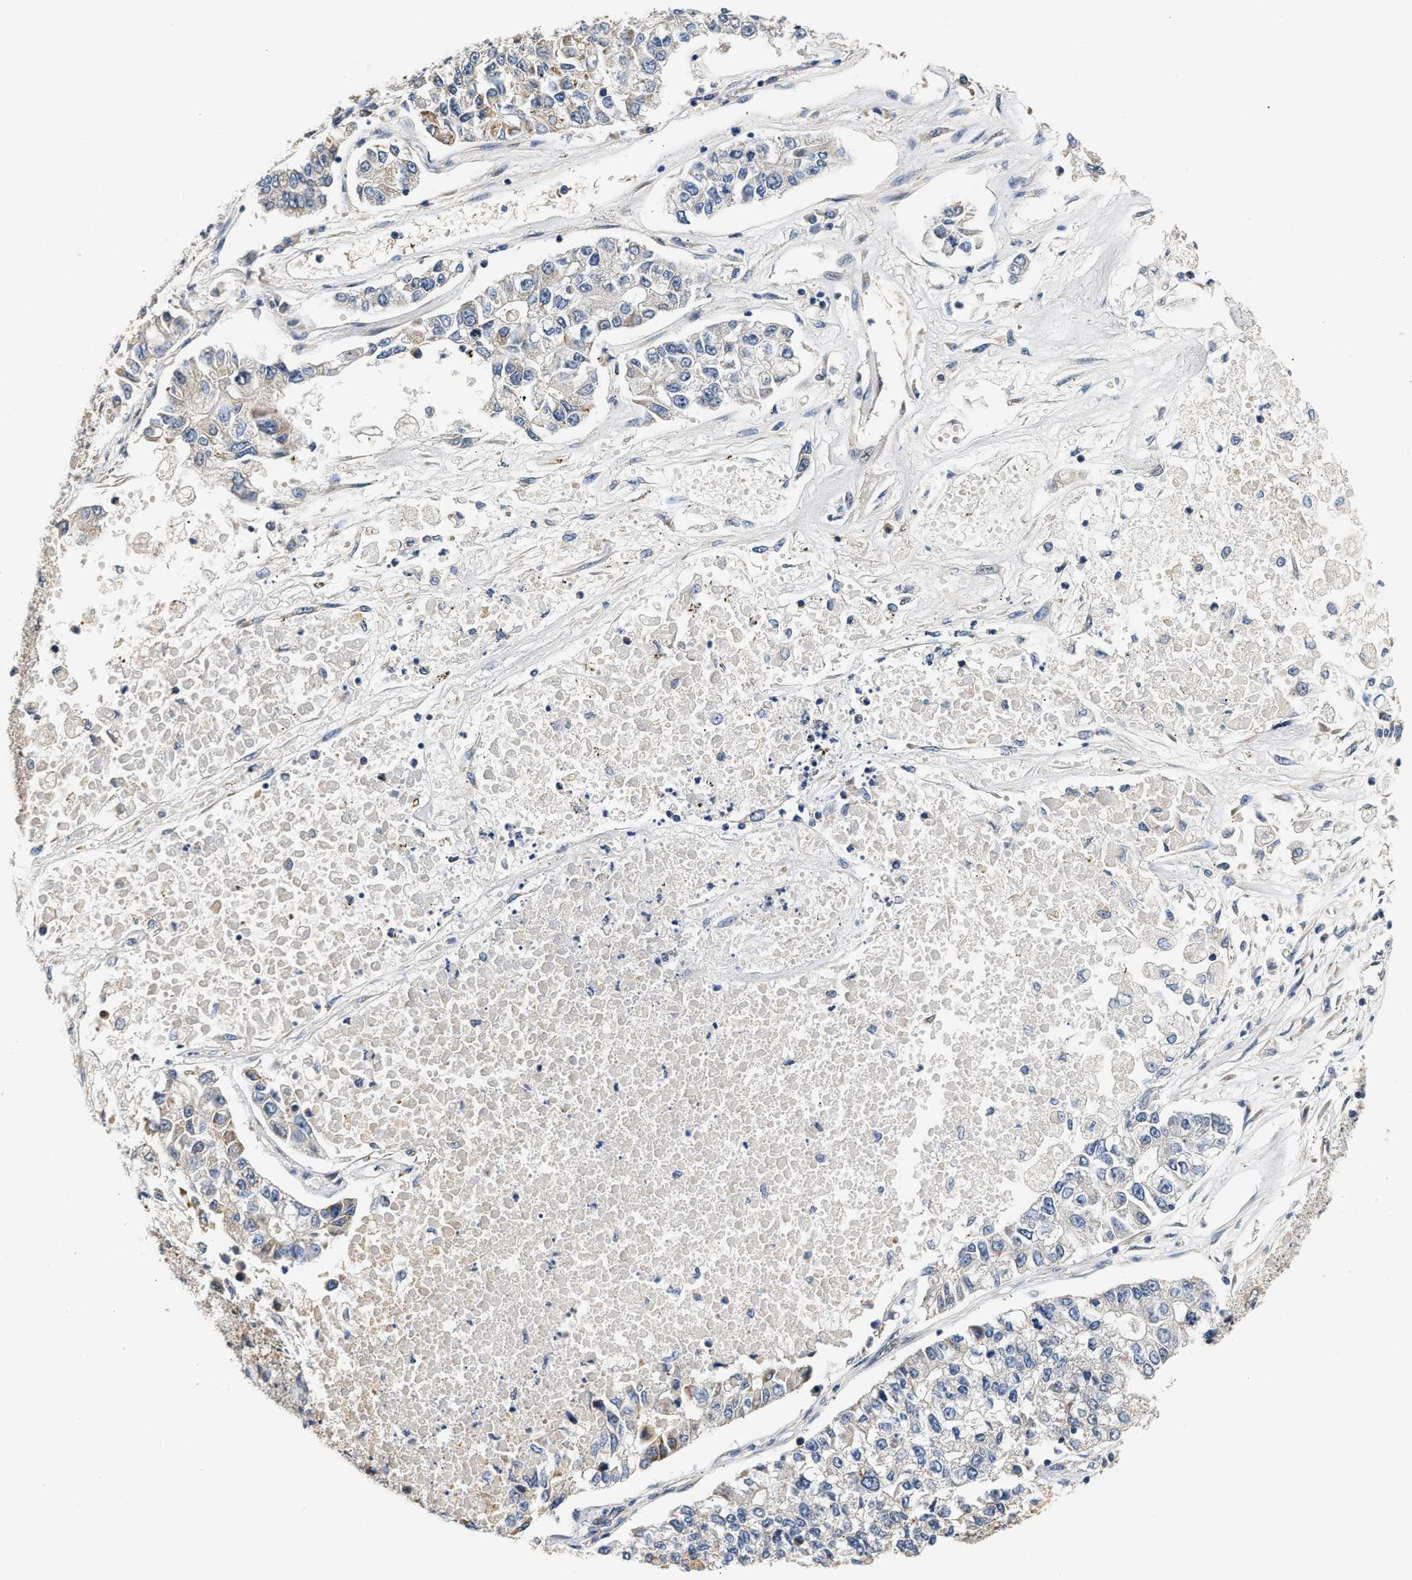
{"staining": {"intensity": "negative", "quantity": "none", "location": "none"}, "tissue": "lung cancer", "cell_type": "Tumor cells", "image_type": "cancer", "snomed": [{"axis": "morphology", "description": "Adenocarcinoma, NOS"}, {"axis": "topography", "description": "Lung"}], "caption": "High power microscopy histopathology image of an immunohistochemistry (IHC) image of lung adenocarcinoma, revealing no significant staining in tumor cells.", "gene": "TNIP2", "patient": {"sex": "male", "age": 49}}